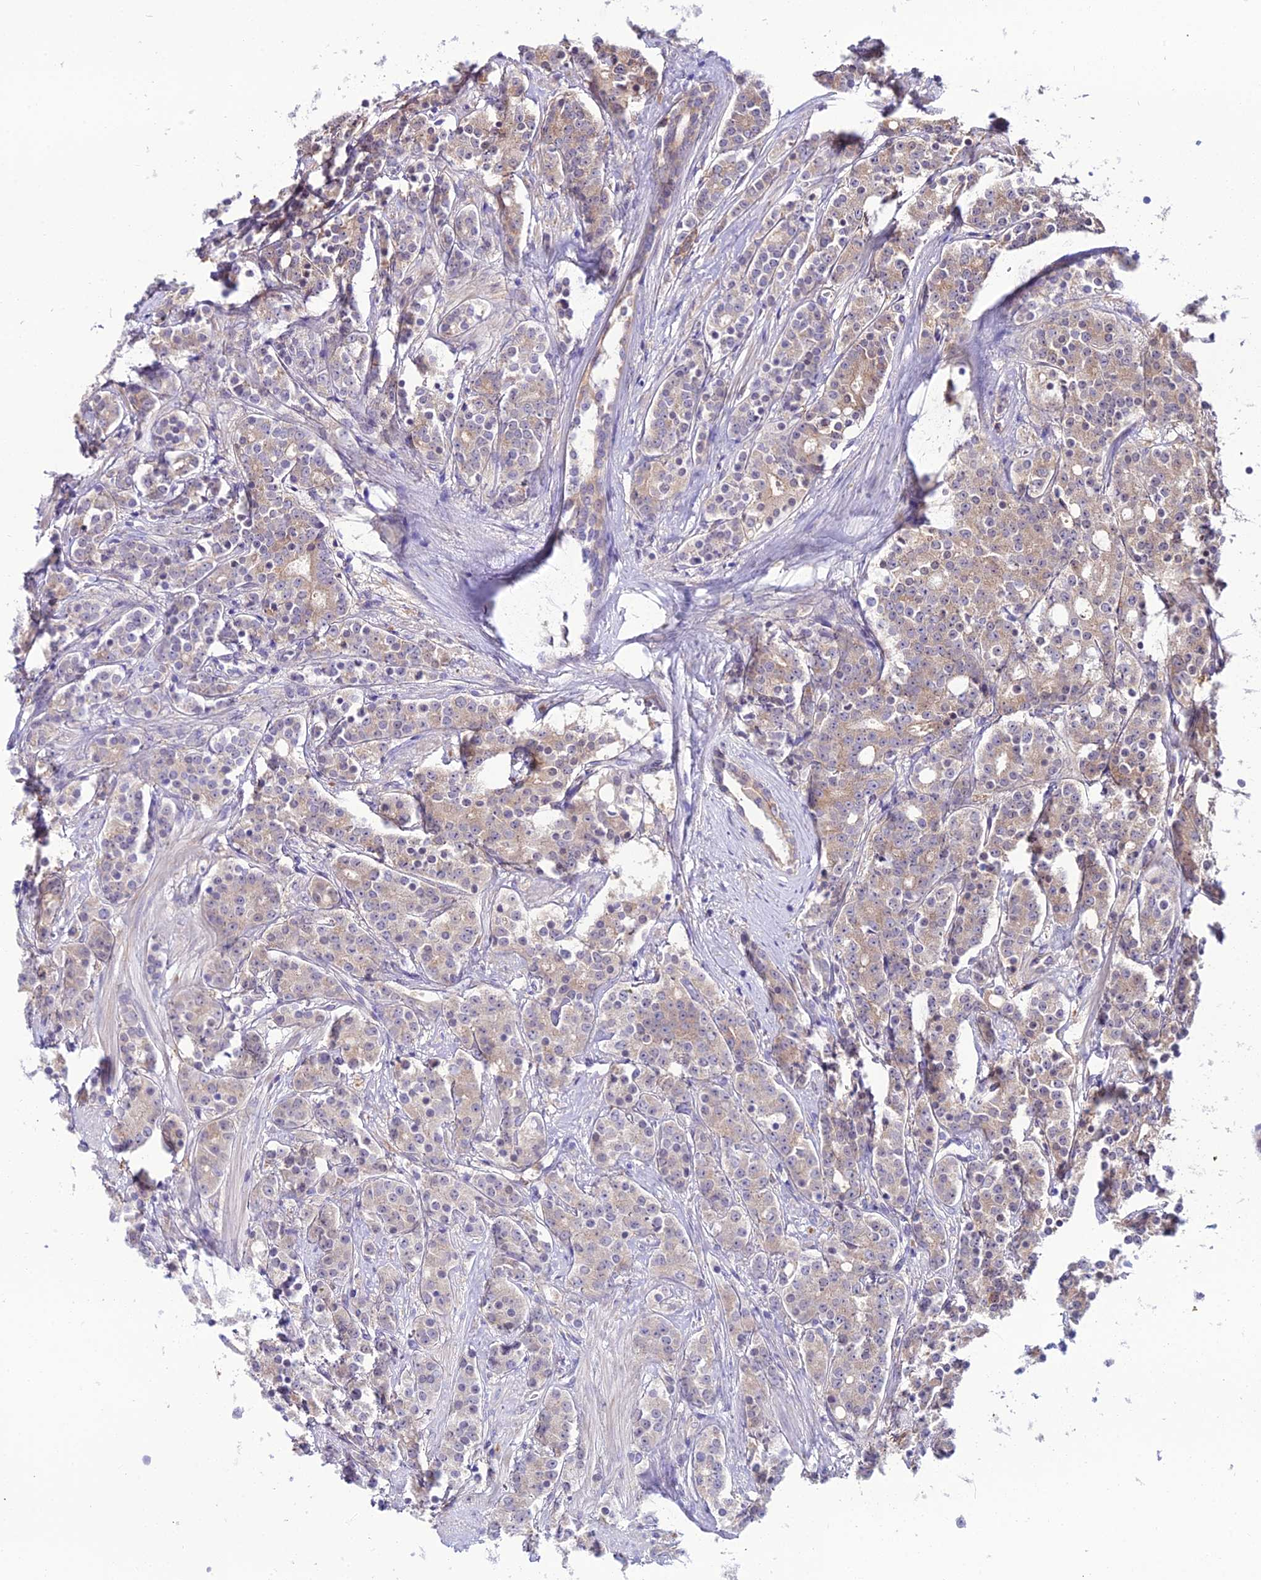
{"staining": {"intensity": "weak", "quantity": "25%-75%", "location": "cytoplasmic/membranous"}, "tissue": "prostate cancer", "cell_type": "Tumor cells", "image_type": "cancer", "snomed": [{"axis": "morphology", "description": "Adenocarcinoma, High grade"}, {"axis": "topography", "description": "Prostate"}], "caption": "Protein analysis of adenocarcinoma (high-grade) (prostate) tissue exhibits weak cytoplasmic/membranous positivity in approximately 25%-75% of tumor cells.", "gene": "MB21D2", "patient": {"sex": "male", "age": 62}}